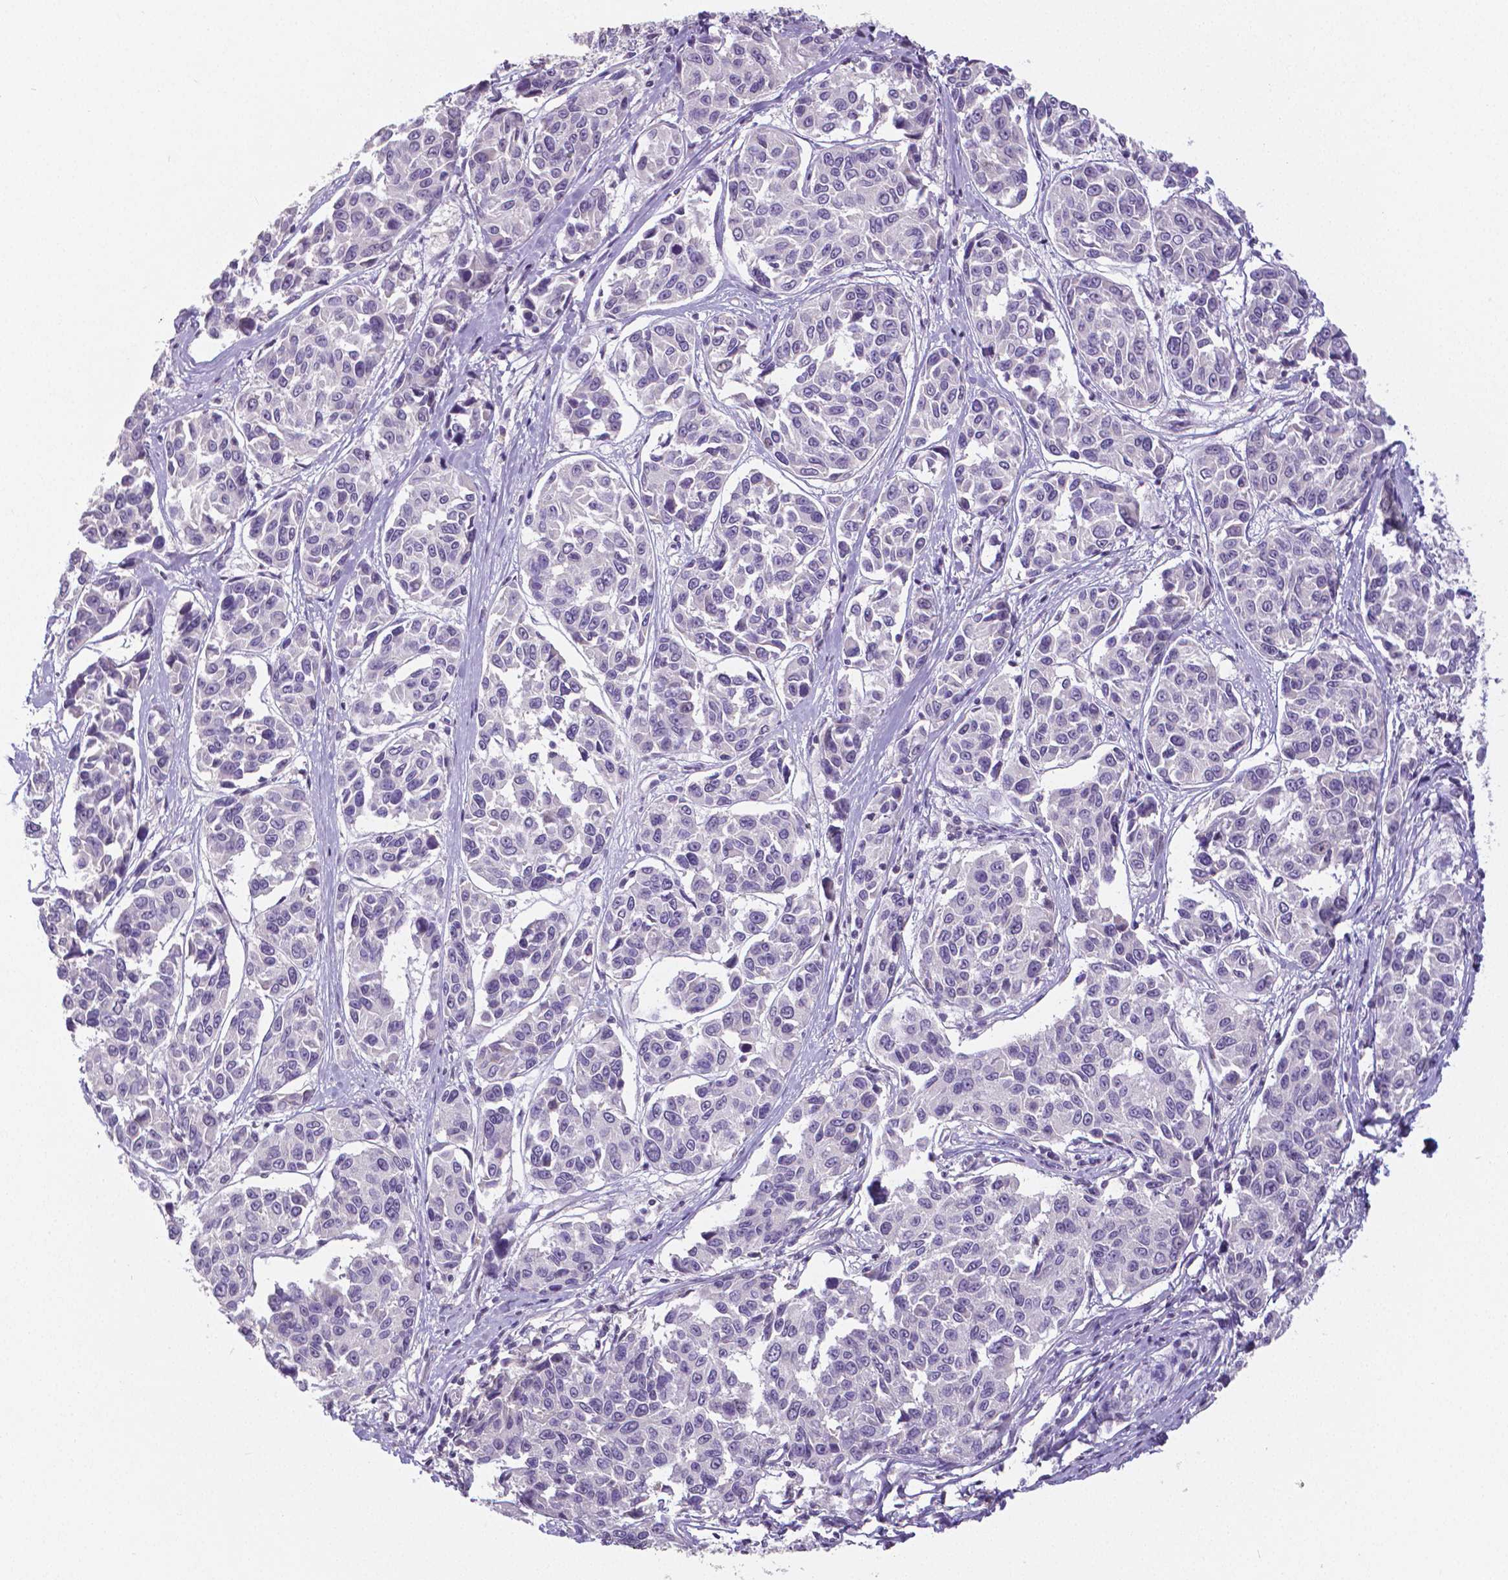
{"staining": {"intensity": "negative", "quantity": "none", "location": "none"}, "tissue": "melanoma", "cell_type": "Tumor cells", "image_type": "cancer", "snomed": [{"axis": "morphology", "description": "Malignant melanoma, NOS"}, {"axis": "topography", "description": "Skin"}], "caption": "Melanoma was stained to show a protein in brown. There is no significant expression in tumor cells.", "gene": "CRMP1", "patient": {"sex": "female", "age": 66}}